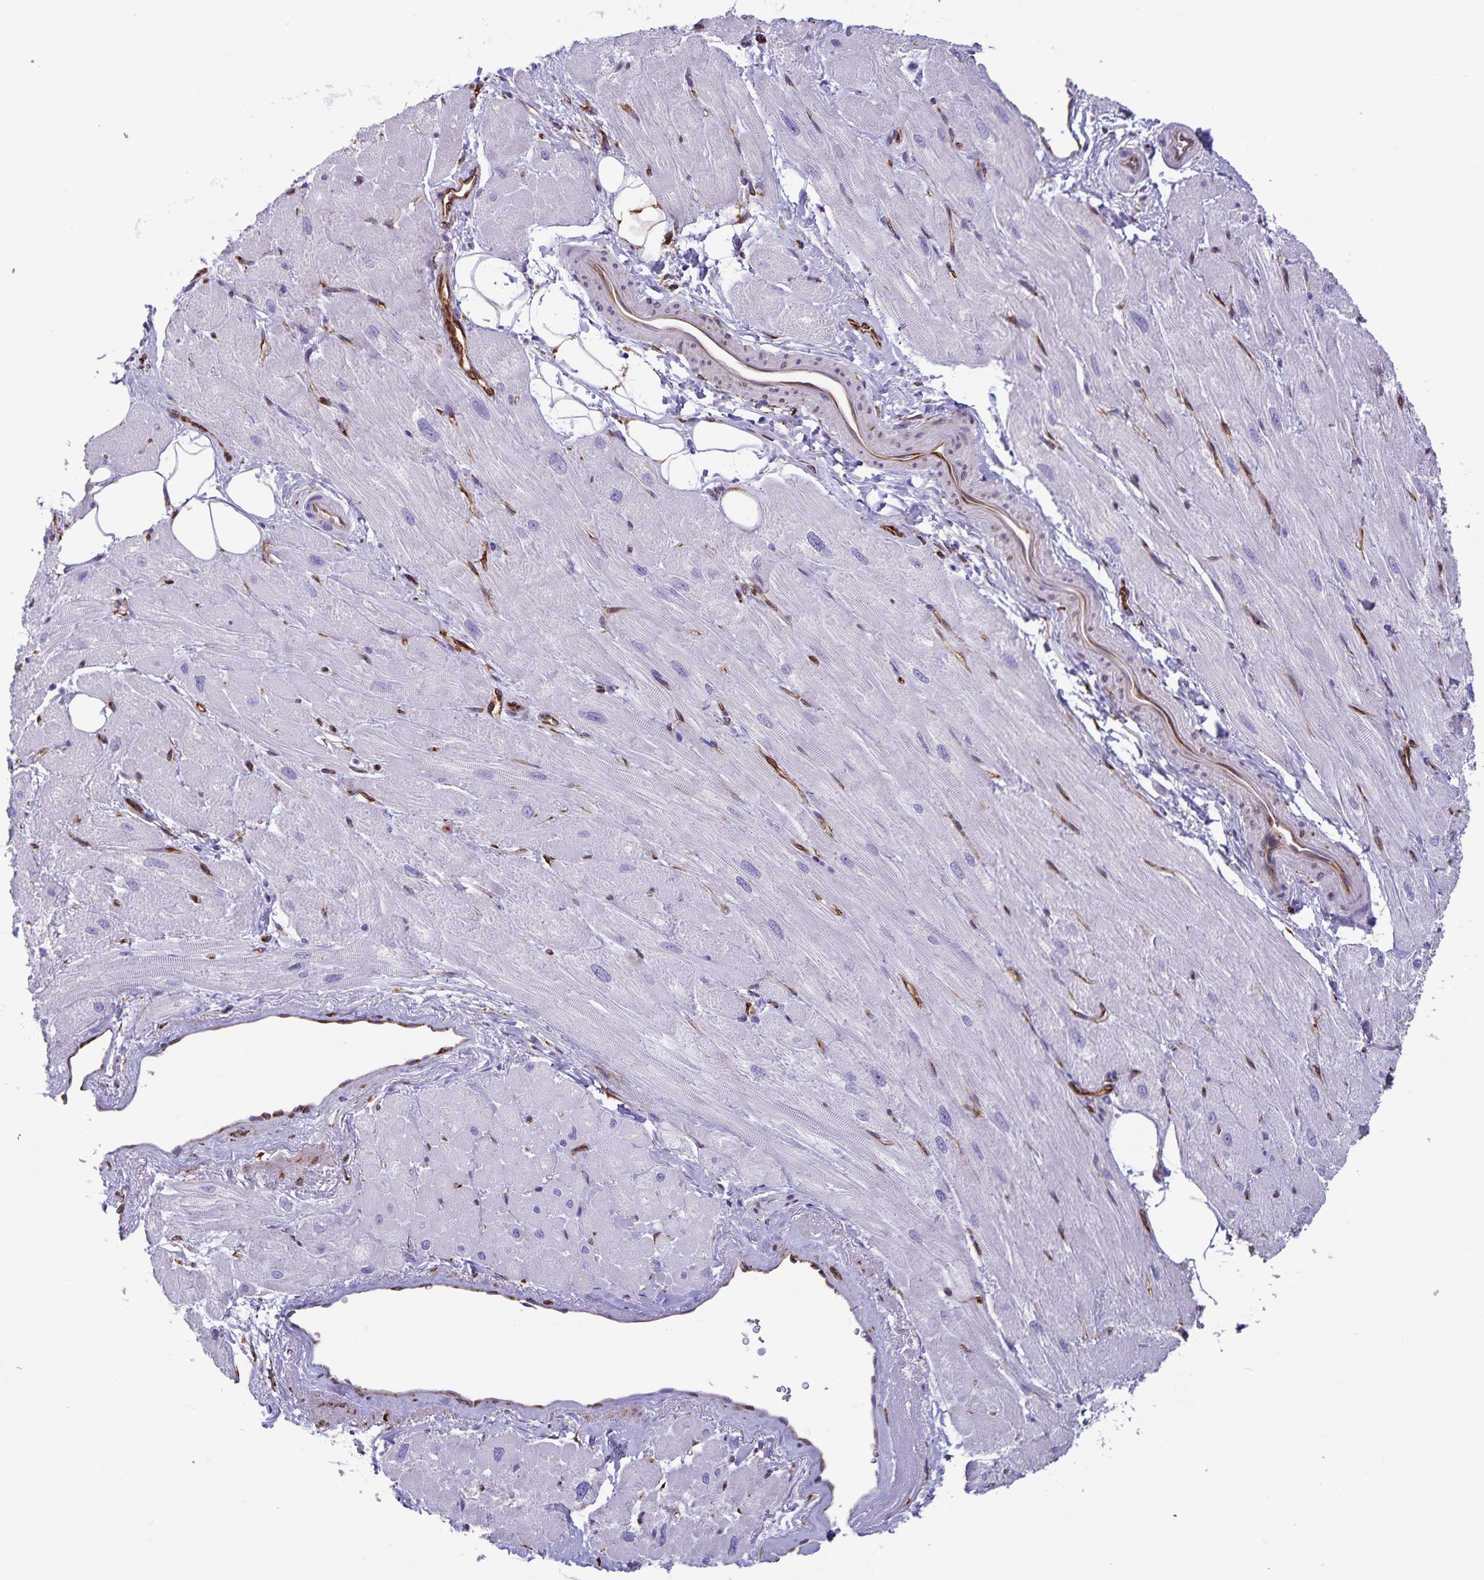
{"staining": {"intensity": "negative", "quantity": "none", "location": "none"}, "tissue": "heart muscle", "cell_type": "Cardiomyocytes", "image_type": "normal", "snomed": [{"axis": "morphology", "description": "Normal tissue, NOS"}, {"axis": "topography", "description": "Heart"}], "caption": "This is an immunohistochemistry micrograph of benign human heart muscle. There is no staining in cardiomyocytes.", "gene": "RCN1", "patient": {"sex": "male", "age": 62}}